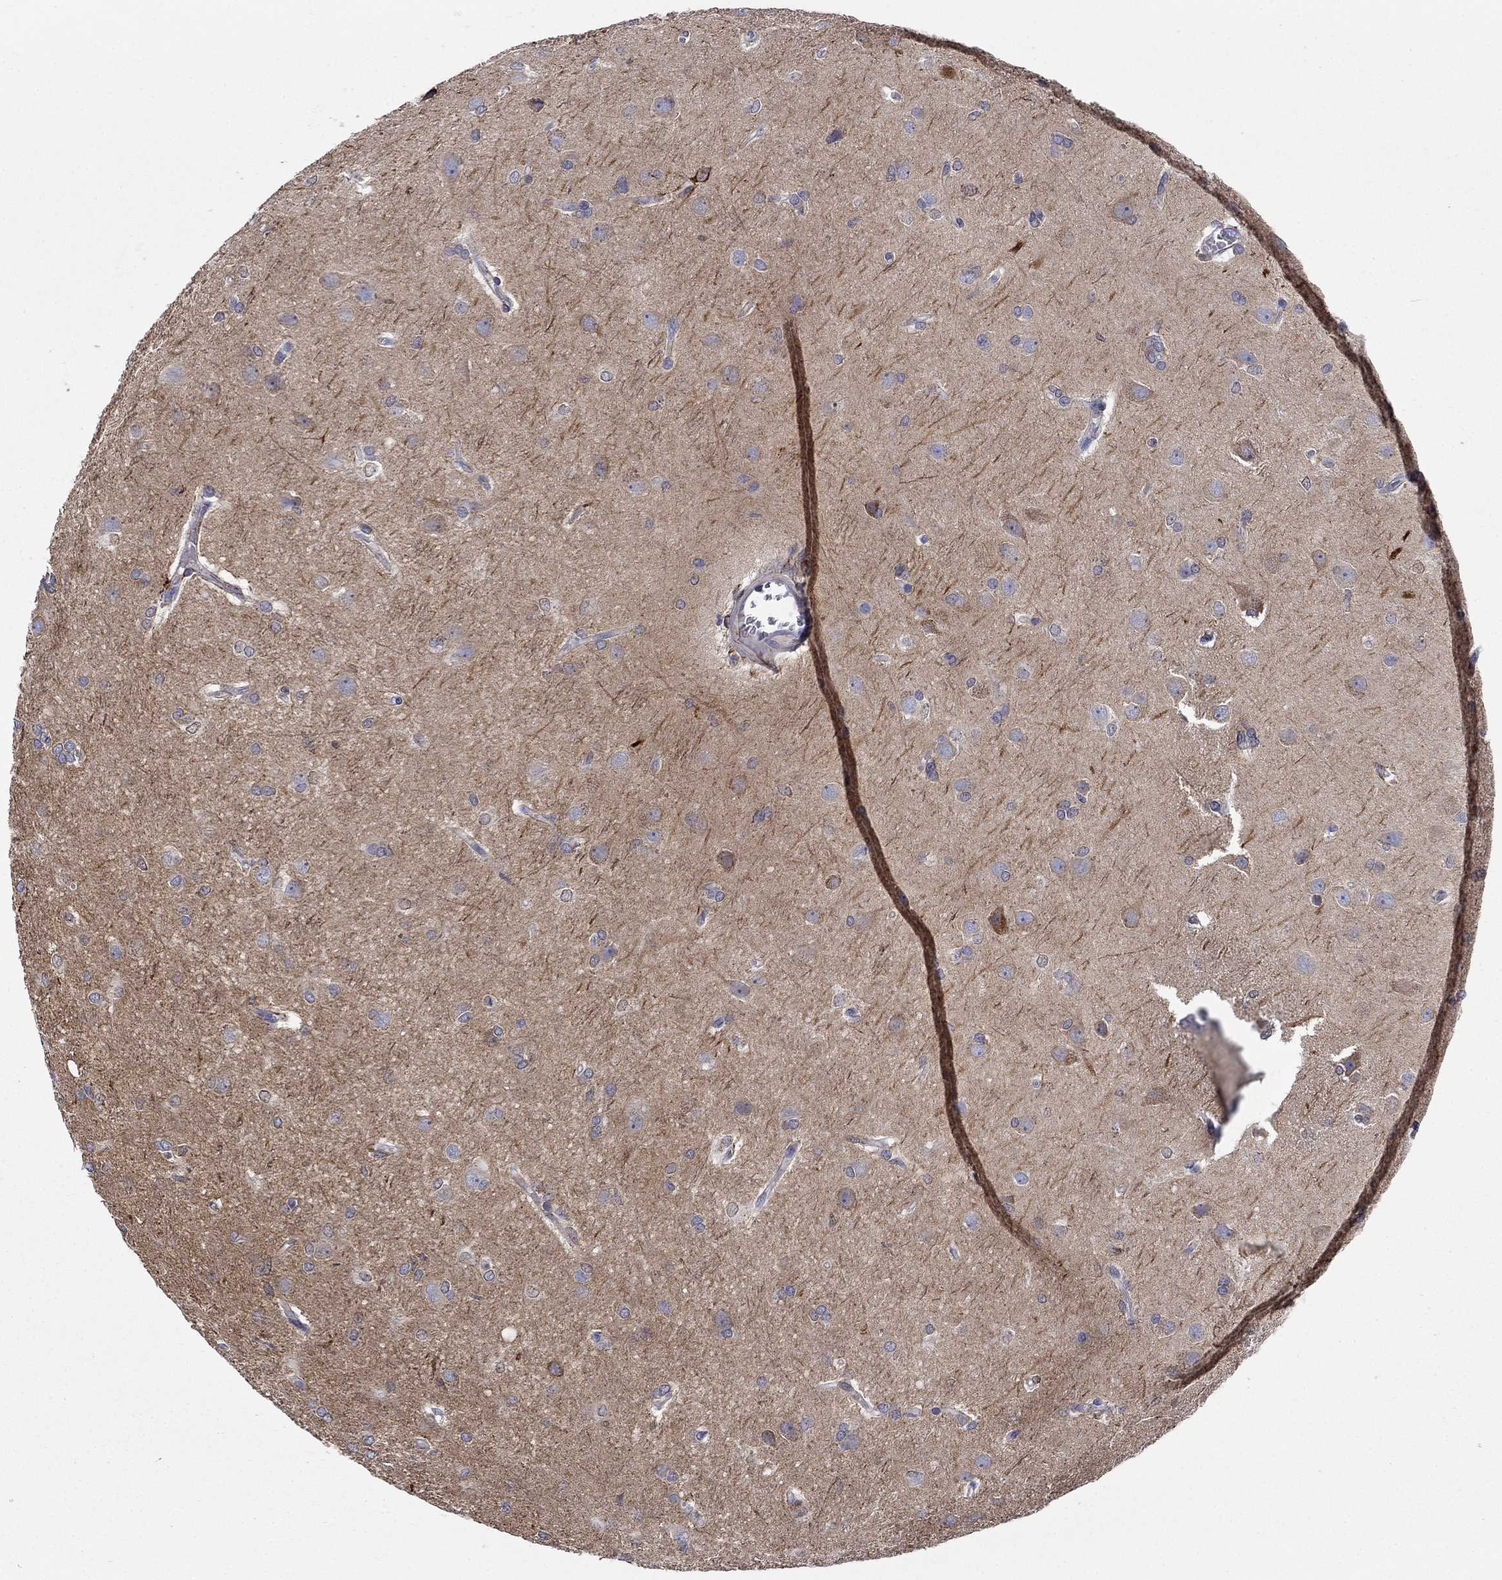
{"staining": {"intensity": "negative", "quantity": "none", "location": "none"}, "tissue": "glioma", "cell_type": "Tumor cells", "image_type": "cancer", "snomed": [{"axis": "morphology", "description": "Glioma, malignant, High grade"}, {"axis": "topography", "description": "Brain"}], "caption": "Malignant glioma (high-grade) stained for a protein using immunohistochemistry demonstrates no positivity tumor cells.", "gene": "PTPRZ1", "patient": {"sex": "male", "age": 68}}